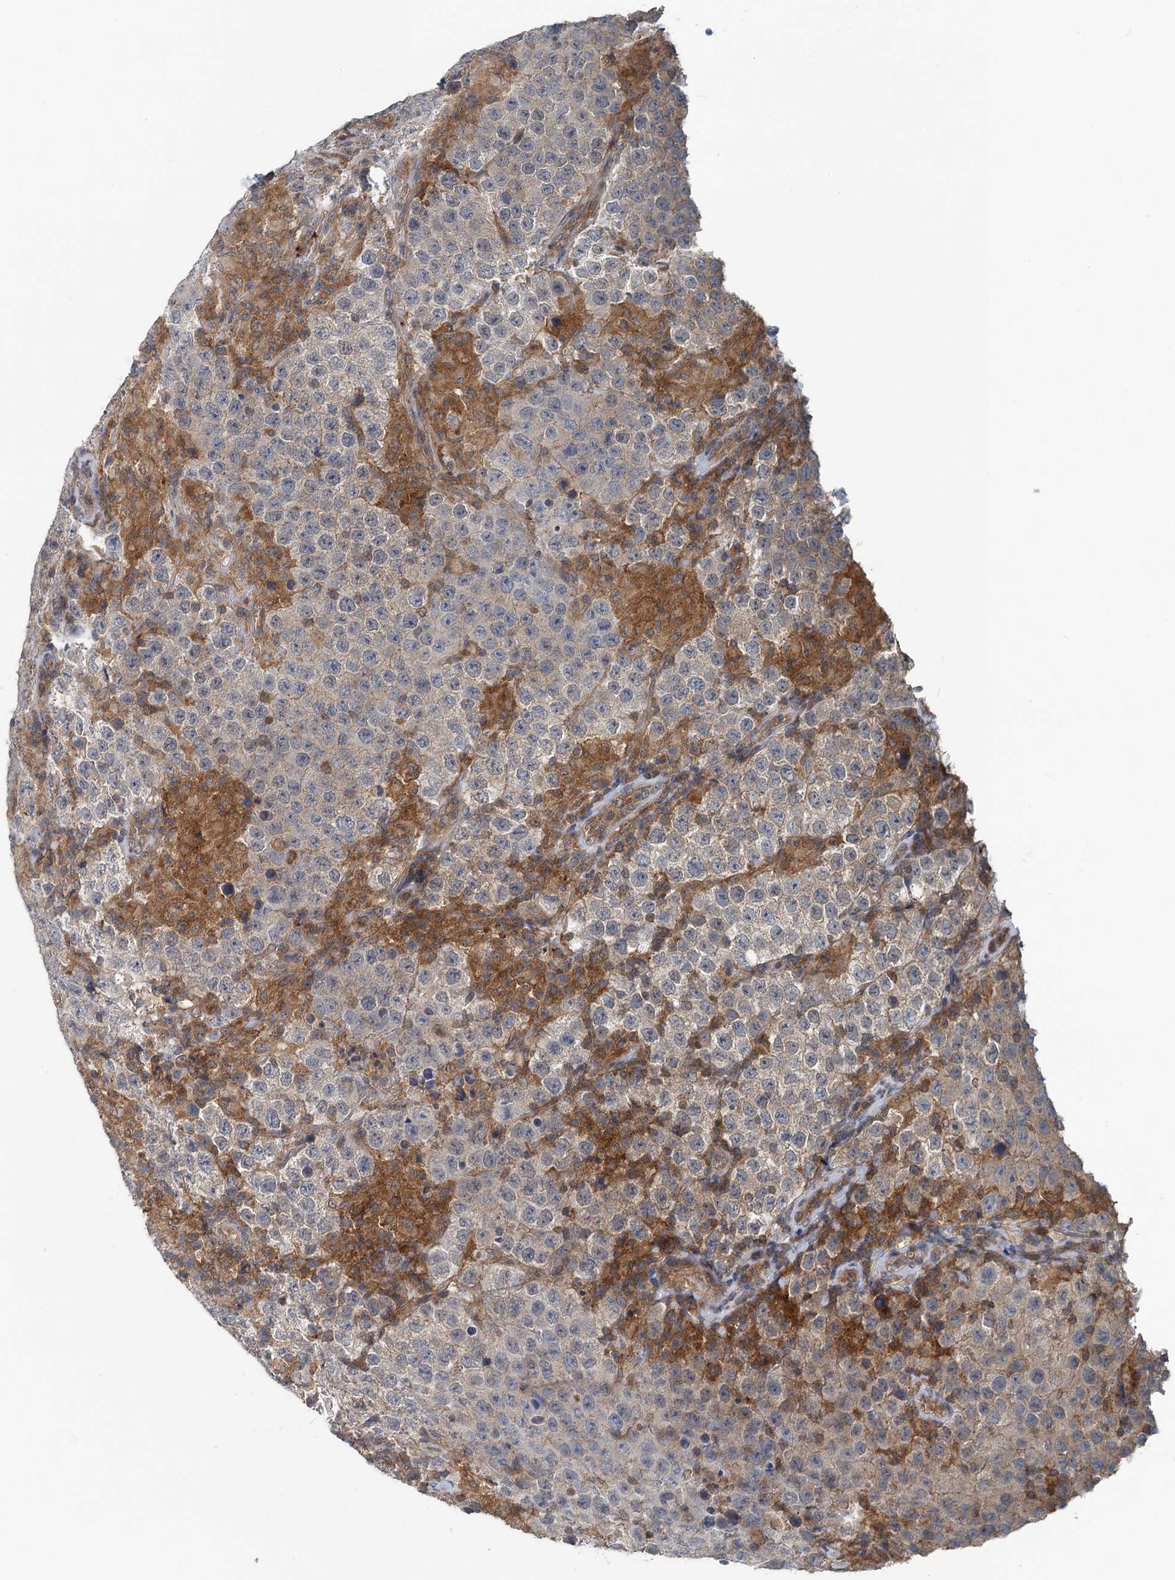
{"staining": {"intensity": "negative", "quantity": "none", "location": "none"}, "tissue": "testis cancer", "cell_type": "Tumor cells", "image_type": "cancer", "snomed": [{"axis": "morphology", "description": "Normal tissue, NOS"}, {"axis": "morphology", "description": "Urothelial carcinoma, High grade"}, {"axis": "morphology", "description": "Seminoma, NOS"}, {"axis": "morphology", "description": "Carcinoma, Embryonal, NOS"}, {"axis": "topography", "description": "Urinary bladder"}, {"axis": "topography", "description": "Testis"}], "caption": "This is an immunohistochemistry photomicrograph of testis cancer. There is no expression in tumor cells.", "gene": "GCLM", "patient": {"sex": "male", "age": 41}}